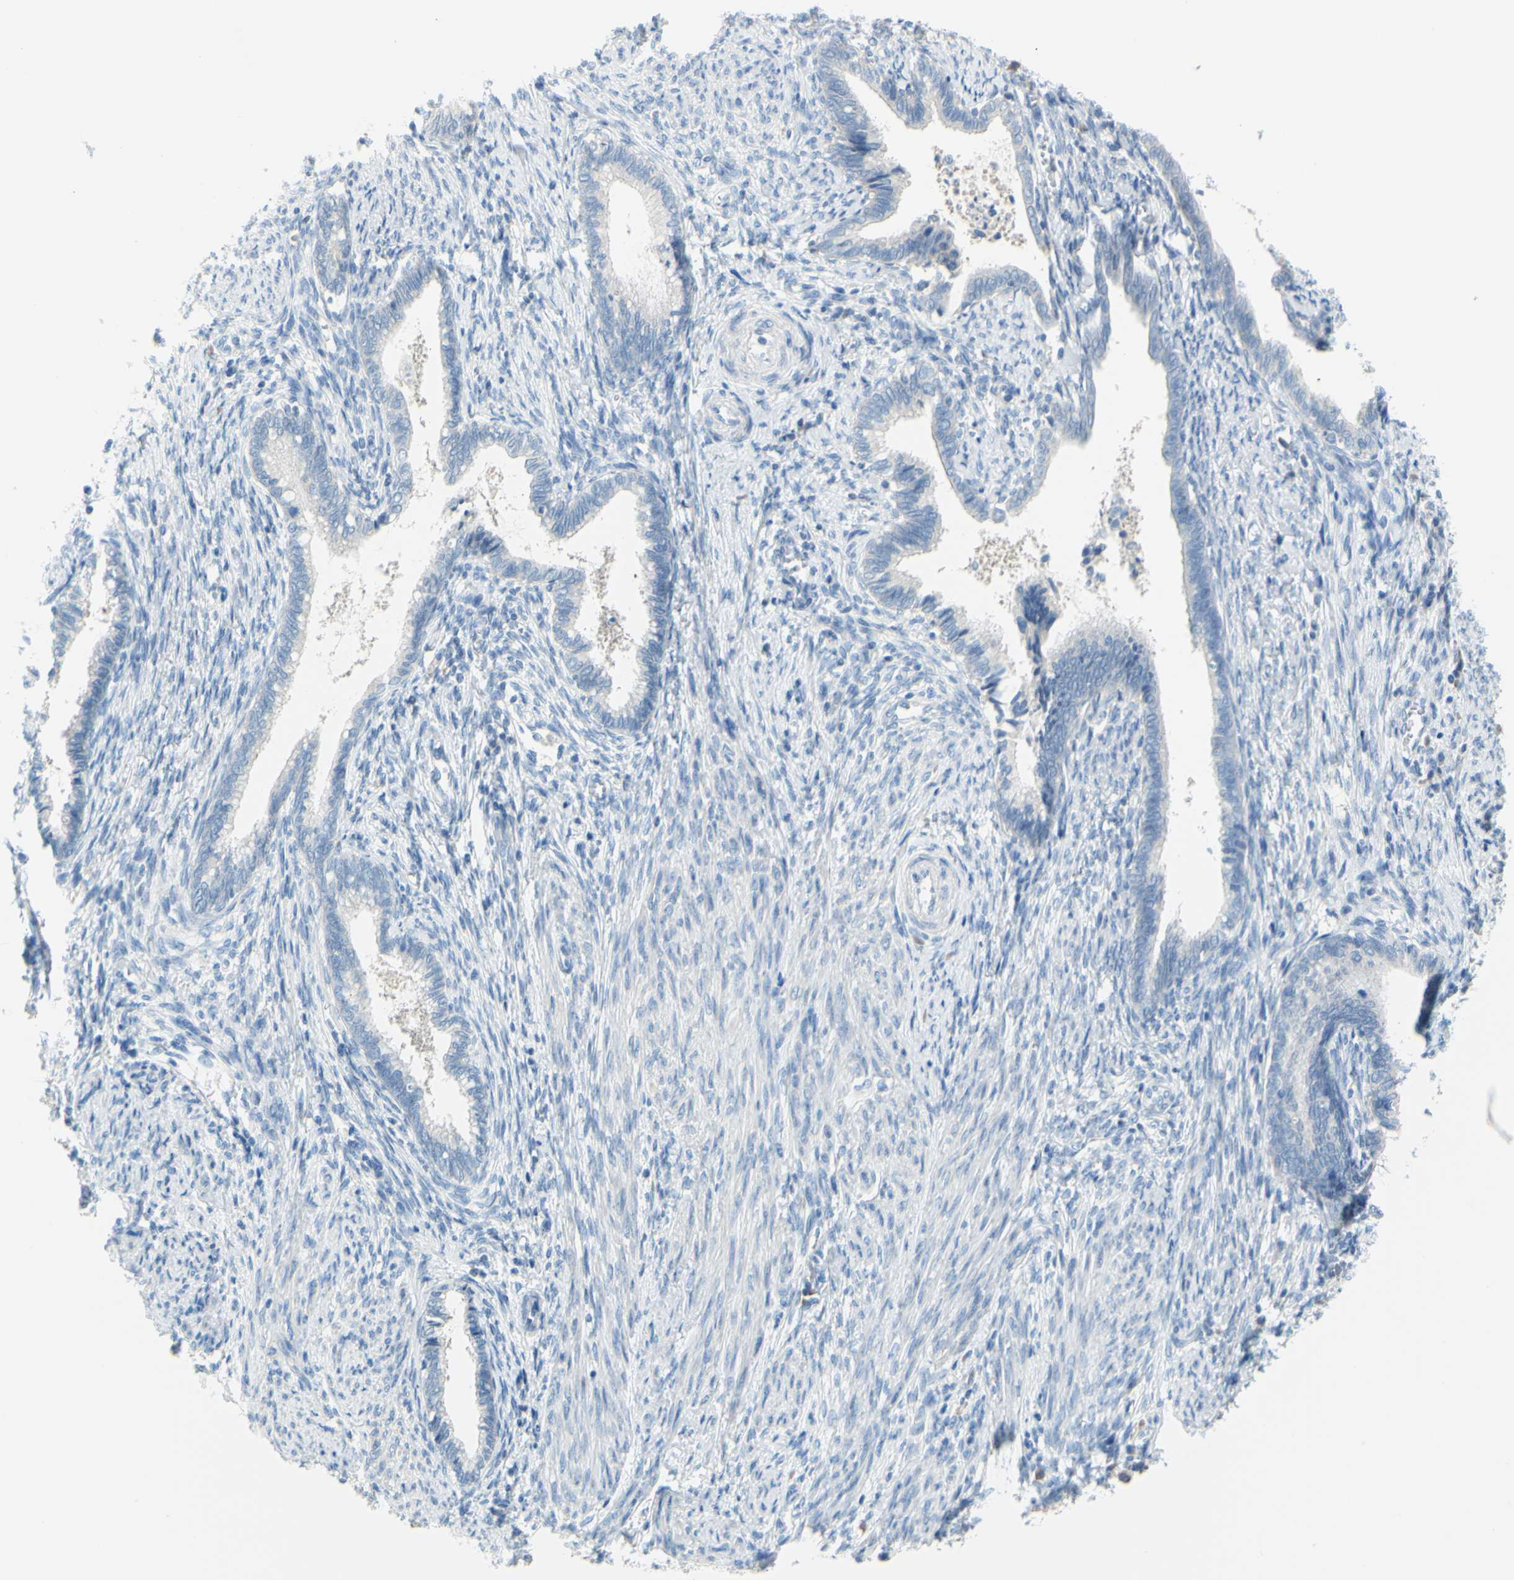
{"staining": {"intensity": "negative", "quantity": "none", "location": "none"}, "tissue": "cervical cancer", "cell_type": "Tumor cells", "image_type": "cancer", "snomed": [{"axis": "morphology", "description": "Adenocarcinoma, NOS"}, {"axis": "topography", "description": "Cervix"}], "caption": "Cervical cancer was stained to show a protein in brown. There is no significant positivity in tumor cells. (DAB immunohistochemistry (IHC), high magnification).", "gene": "SLC1A2", "patient": {"sex": "female", "age": 44}}